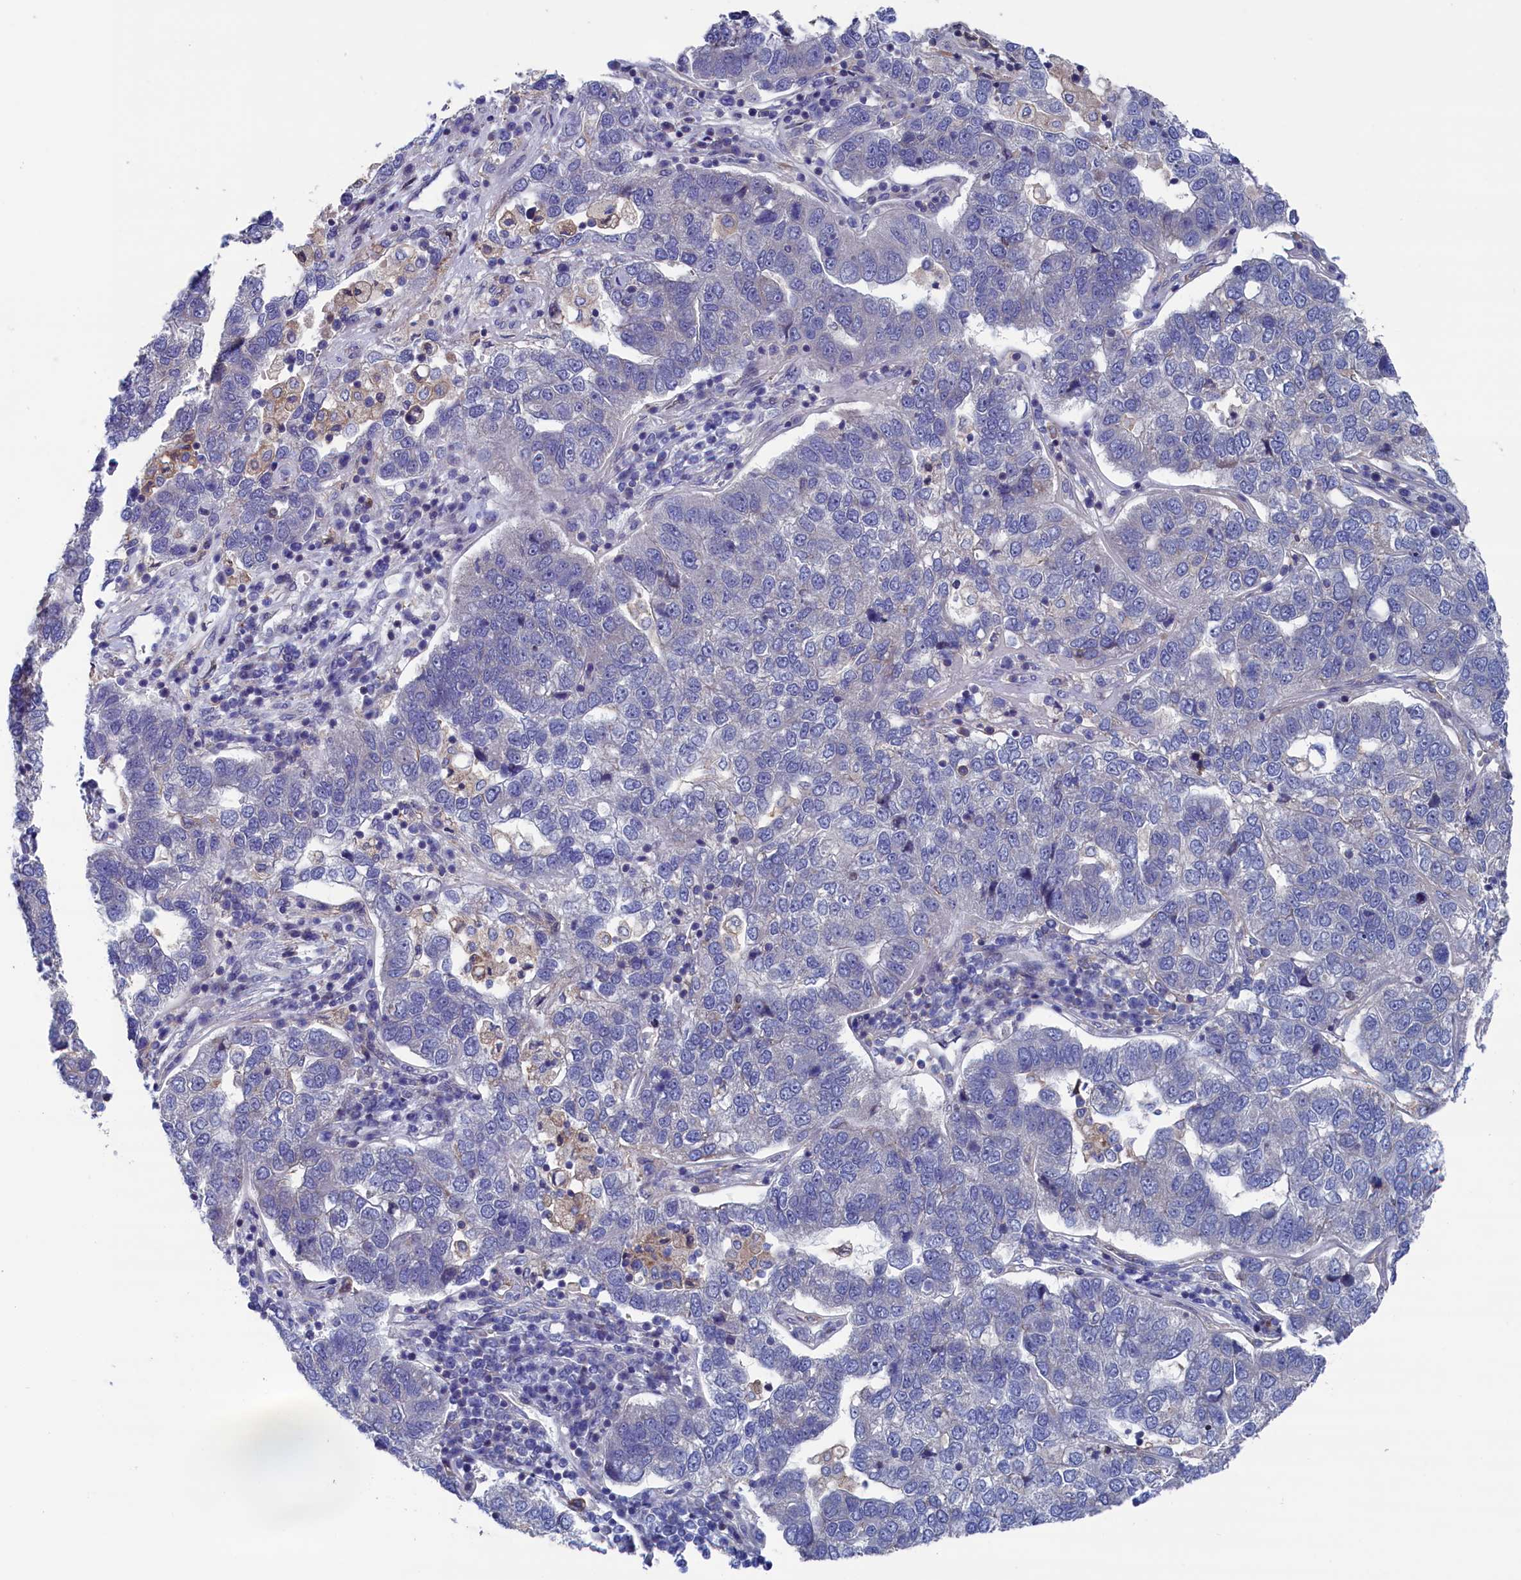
{"staining": {"intensity": "weak", "quantity": "<25%", "location": "cytoplasmic/membranous"}, "tissue": "pancreatic cancer", "cell_type": "Tumor cells", "image_type": "cancer", "snomed": [{"axis": "morphology", "description": "Adenocarcinoma, NOS"}, {"axis": "topography", "description": "Pancreas"}], "caption": "Tumor cells show no significant protein positivity in pancreatic adenocarcinoma.", "gene": "SPATA13", "patient": {"sex": "female", "age": 61}}